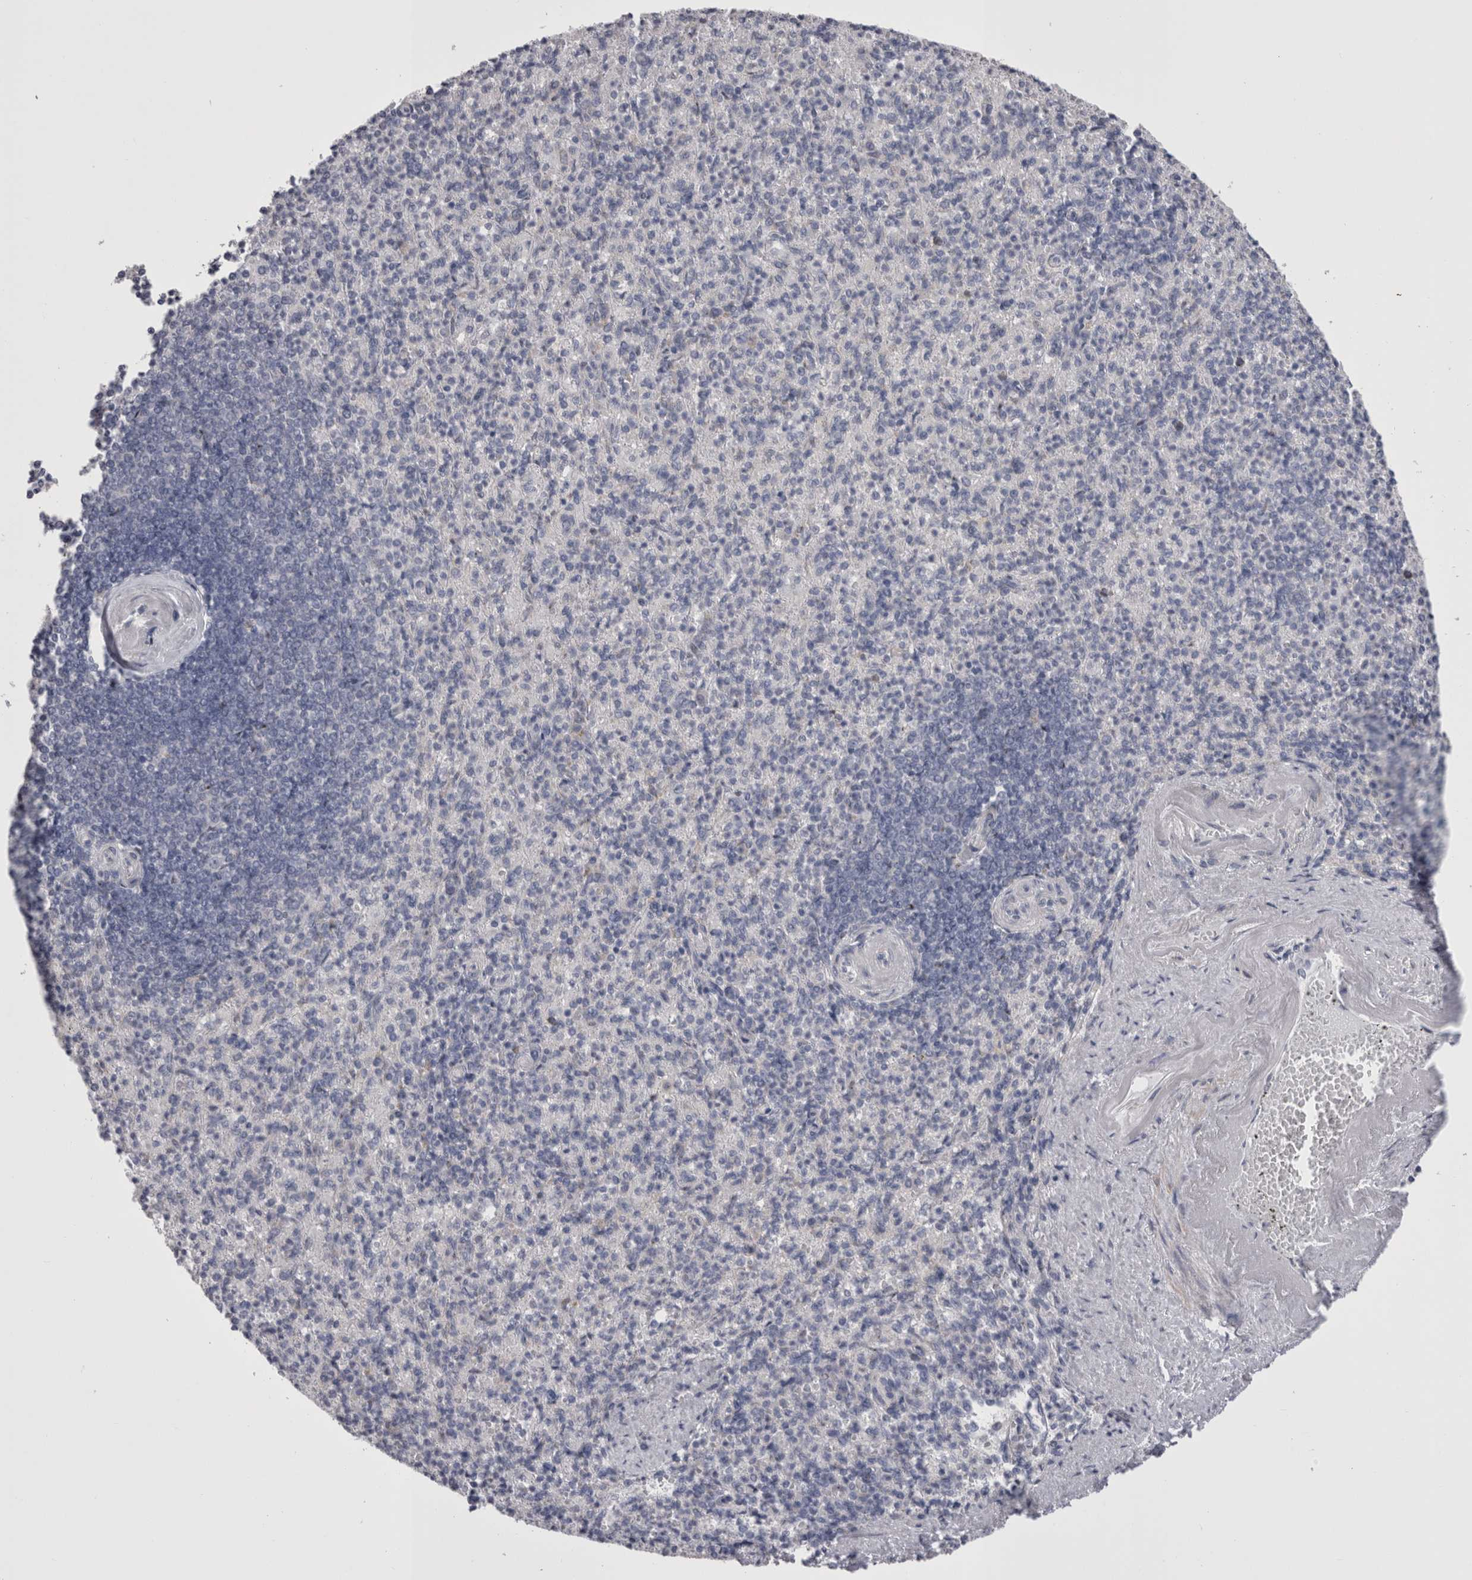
{"staining": {"intensity": "negative", "quantity": "none", "location": "none"}, "tissue": "spleen", "cell_type": "Cells in red pulp", "image_type": "normal", "snomed": [{"axis": "morphology", "description": "Normal tissue, NOS"}, {"axis": "topography", "description": "Spleen"}], "caption": "Protein analysis of benign spleen reveals no significant expression in cells in red pulp.", "gene": "PWP2", "patient": {"sex": "female", "age": 74}}